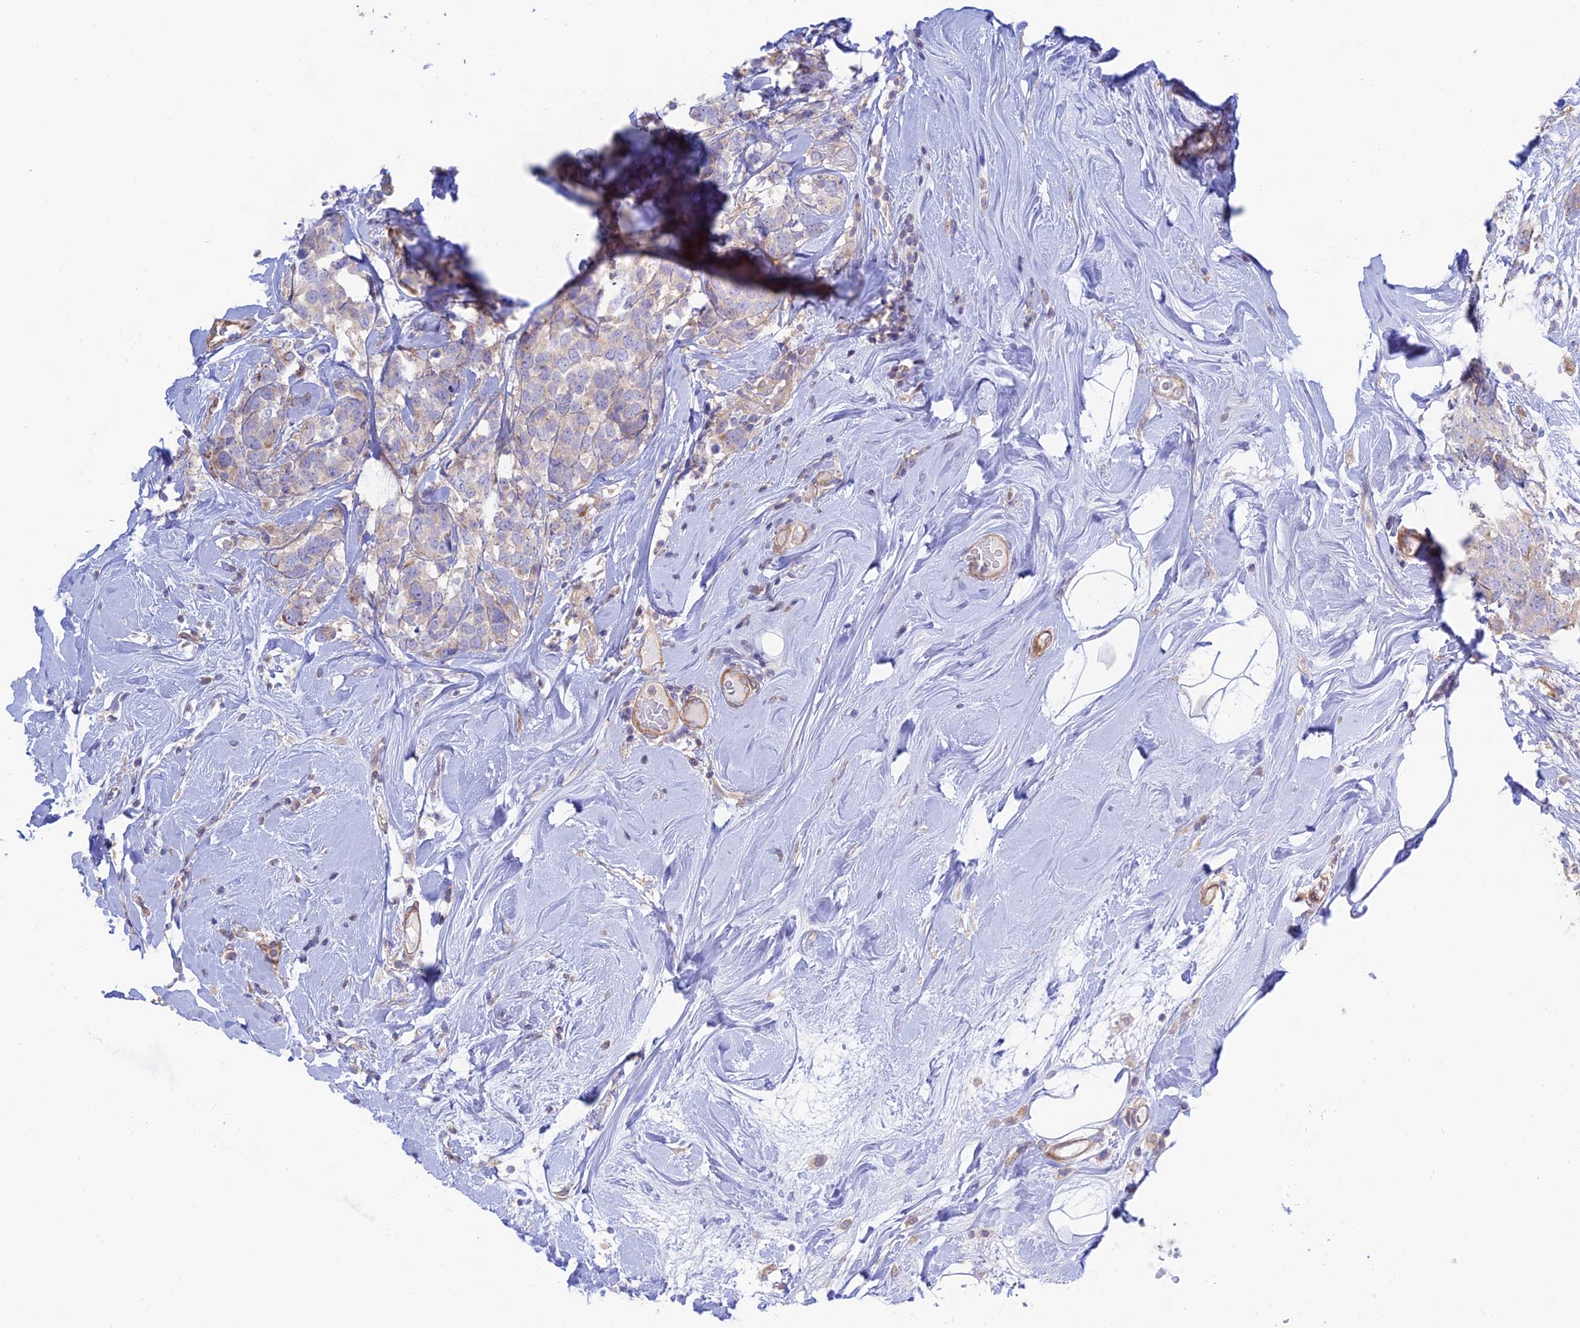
{"staining": {"intensity": "negative", "quantity": "none", "location": "none"}, "tissue": "breast cancer", "cell_type": "Tumor cells", "image_type": "cancer", "snomed": [{"axis": "morphology", "description": "Lobular carcinoma"}, {"axis": "topography", "description": "Breast"}], "caption": "Tumor cells show no significant expression in lobular carcinoma (breast).", "gene": "KCNAB1", "patient": {"sex": "female", "age": 59}}